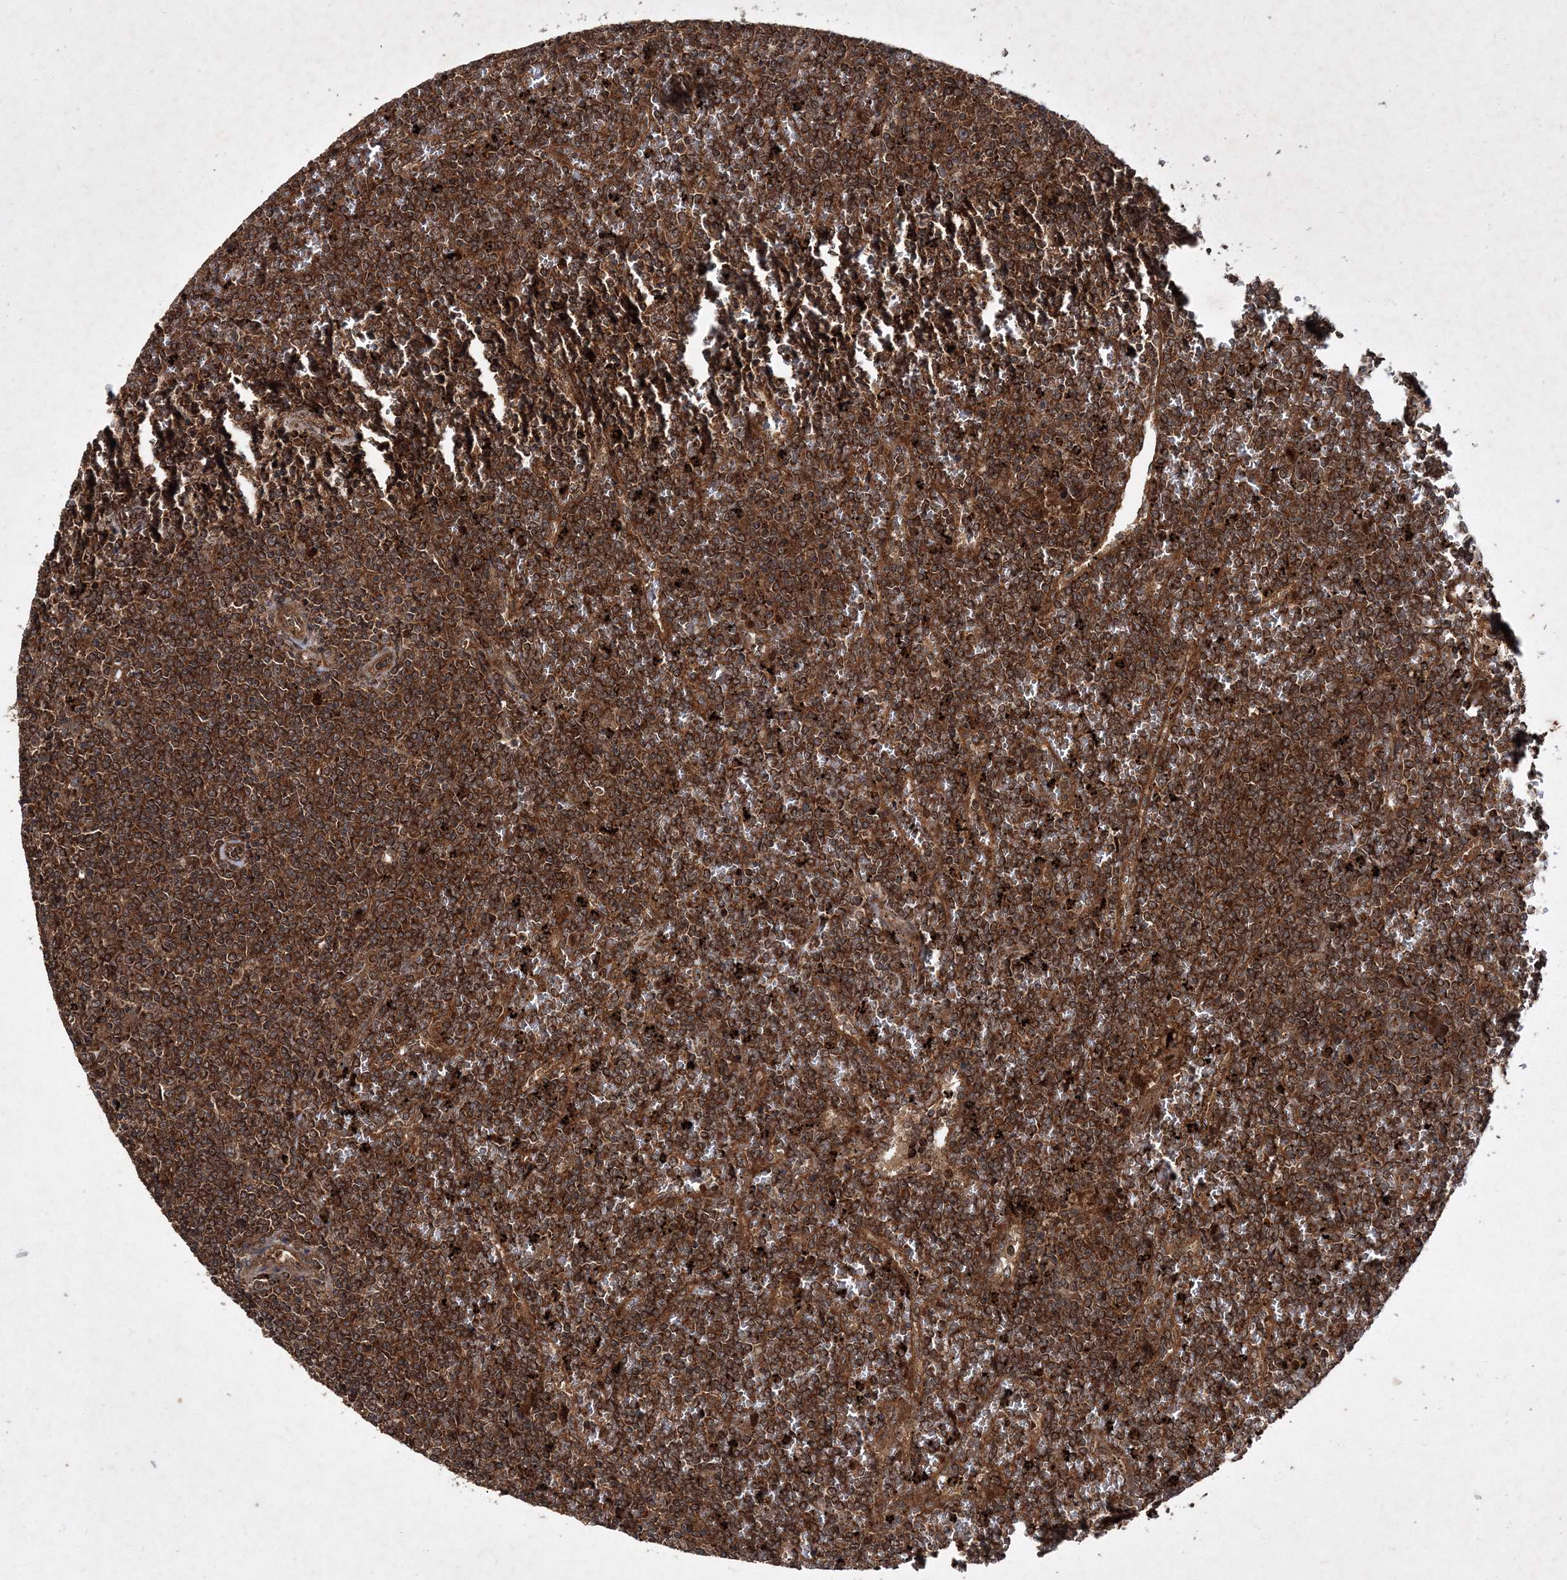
{"staining": {"intensity": "strong", "quantity": ">75%", "location": "cytoplasmic/membranous"}, "tissue": "lymphoma", "cell_type": "Tumor cells", "image_type": "cancer", "snomed": [{"axis": "morphology", "description": "Malignant lymphoma, non-Hodgkin's type, Low grade"}, {"axis": "topography", "description": "Lung"}], "caption": "Tumor cells display strong cytoplasmic/membranous positivity in approximately >75% of cells in low-grade malignant lymphoma, non-Hodgkin's type.", "gene": "DNAJC13", "patient": {"sex": "female", "age": 71}}